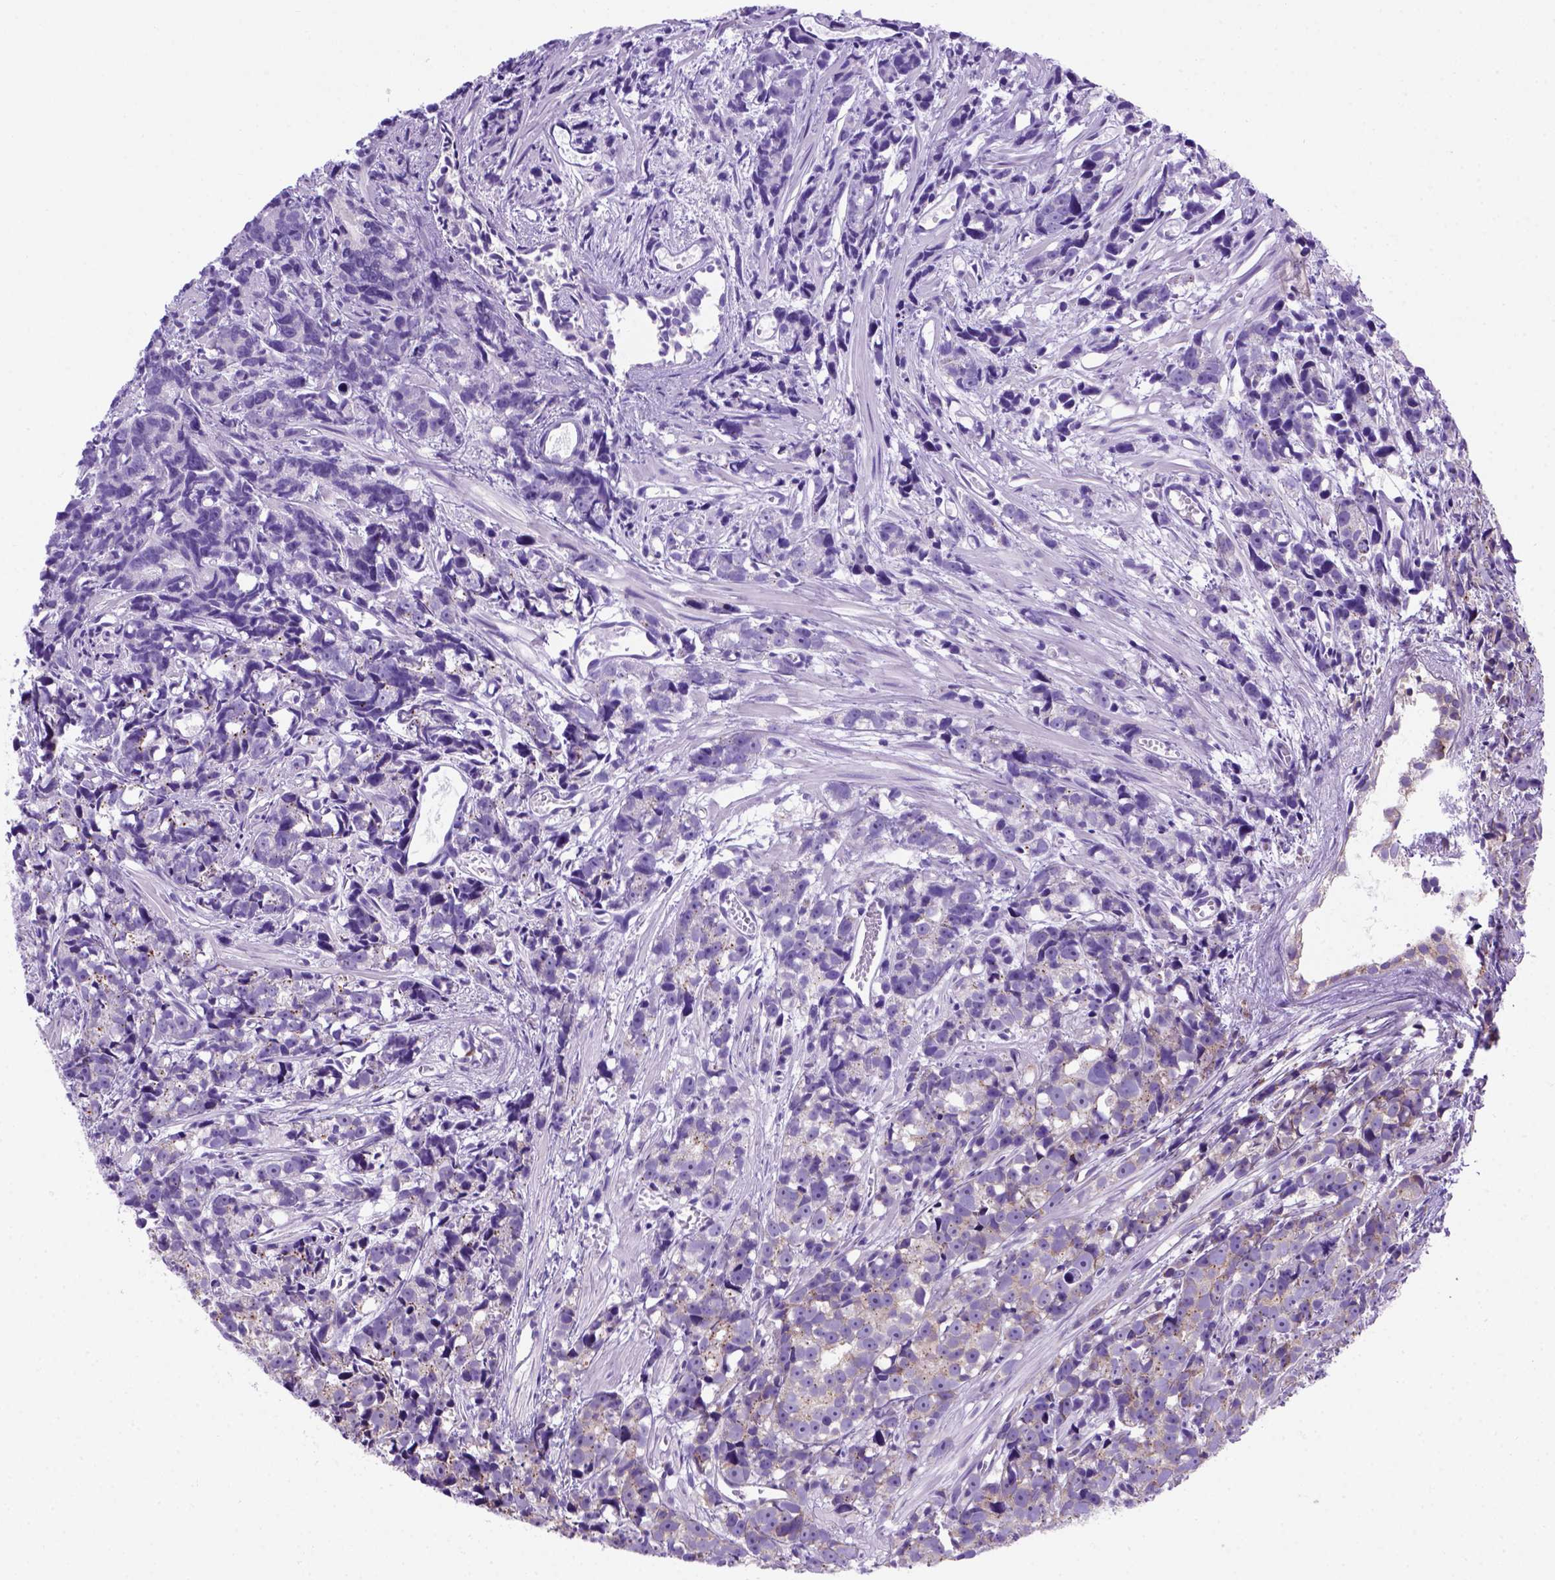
{"staining": {"intensity": "moderate", "quantity": "25%-75%", "location": "cytoplasmic/membranous"}, "tissue": "prostate cancer", "cell_type": "Tumor cells", "image_type": "cancer", "snomed": [{"axis": "morphology", "description": "Adenocarcinoma, High grade"}, {"axis": "topography", "description": "Prostate"}], "caption": "Prostate cancer stained with DAB (3,3'-diaminobenzidine) immunohistochemistry (IHC) exhibits medium levels of moderate cytoplasmic/membranous staining in approximately 25%-75% of tumor cells. The staining was performed using DAB, with brown indicating positive protein expression. Nuclei are stained blue with hematoxylin.", "gene": "FOXI1", "patient": {"sex": "male", "age": 77}}